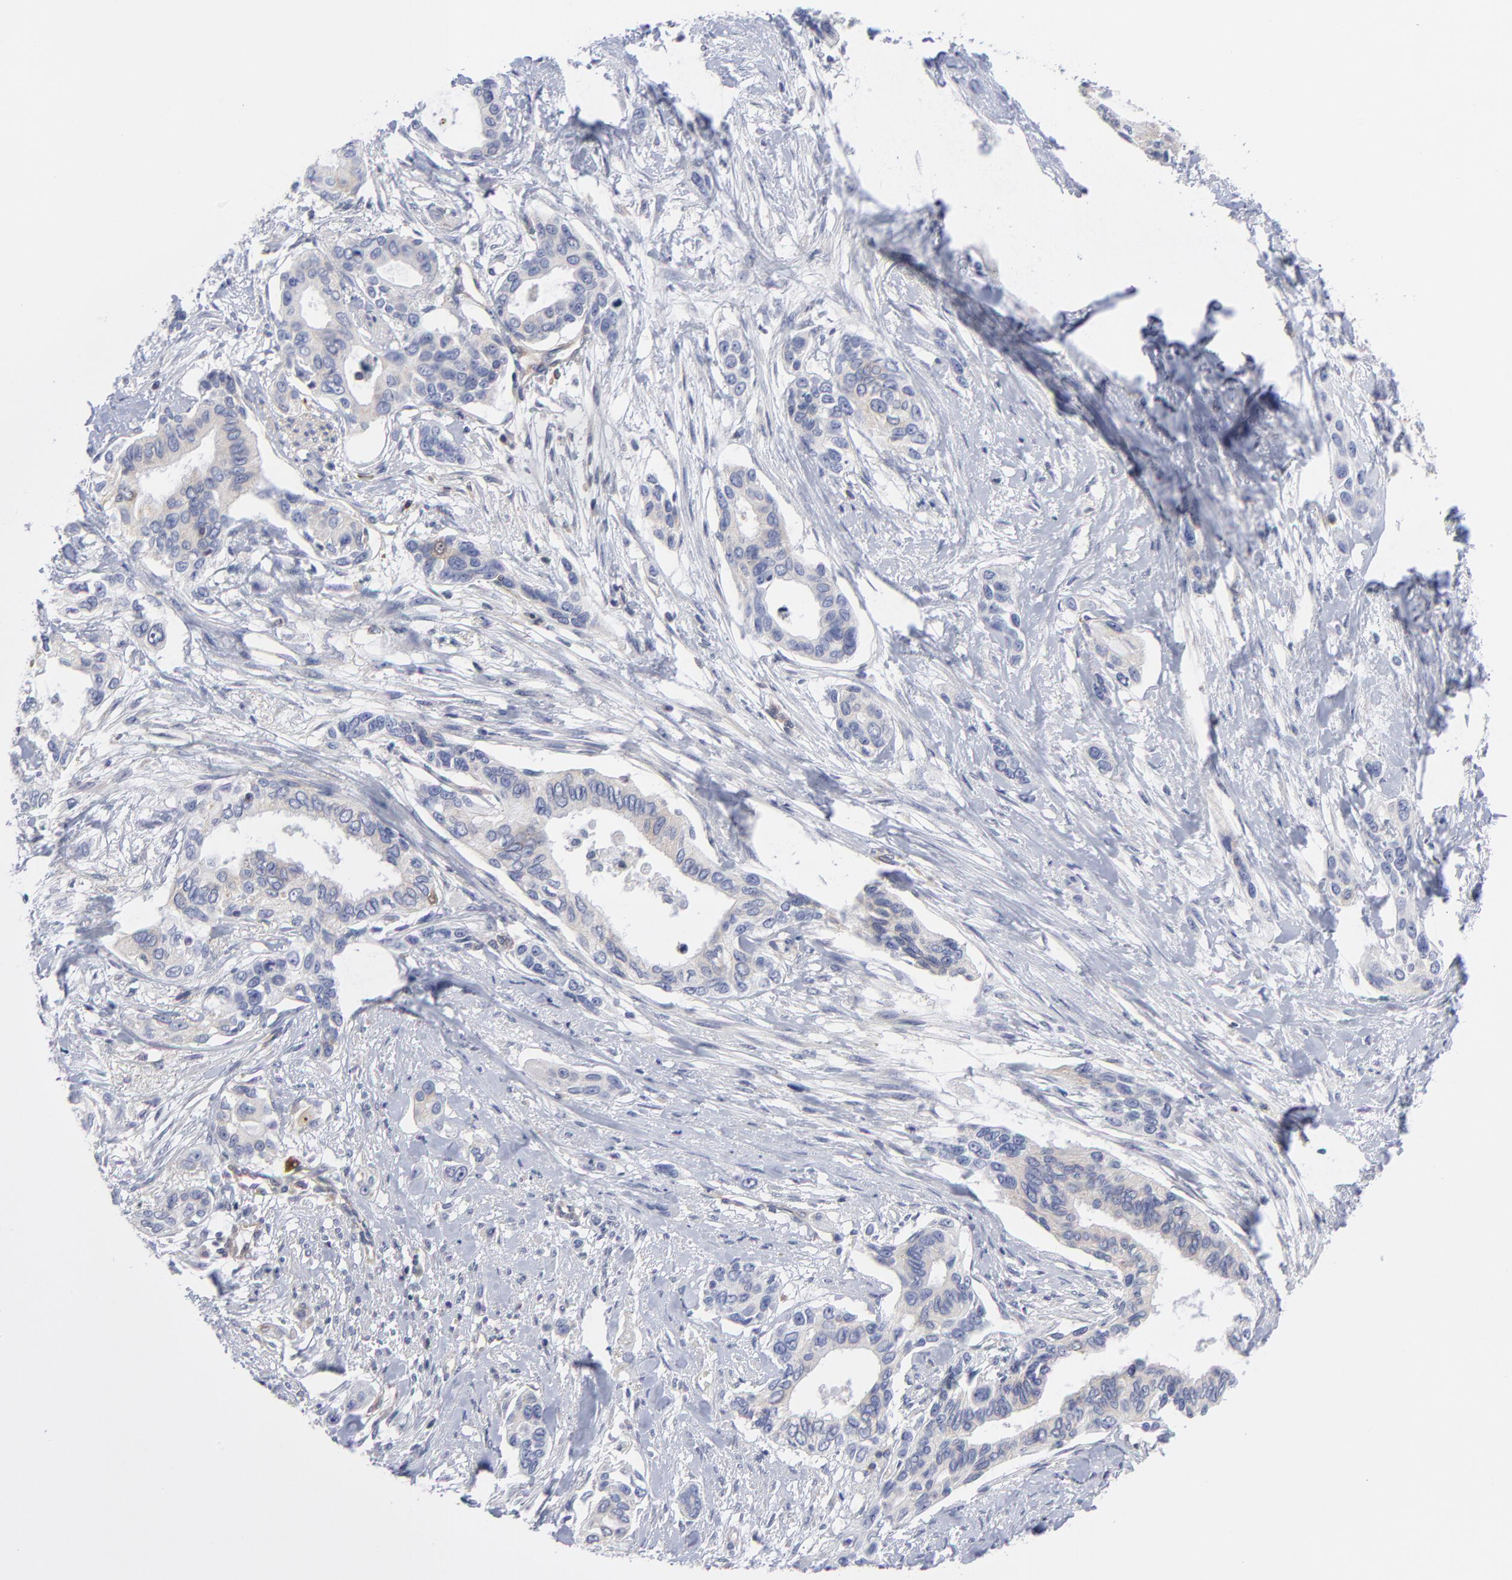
{"staining": {"intensity": "negative", "quantity": "none", "location": "none"}, "tissue": "pancreatic cancer", "cell_type": "Tumor cells", "image_type": "cancer", "snomed": [{"axis": "morphology", "description": "Adenocarcinoma, NOS"}, {"axis": "topography", "description": "Pancreas"}], "caption": "There is no significant positivity in tumor cells of pancreatic cancer (adenocarcinoma).", "gene": "NFKBIA", "patient": {"sex": "female", "age": 60}}